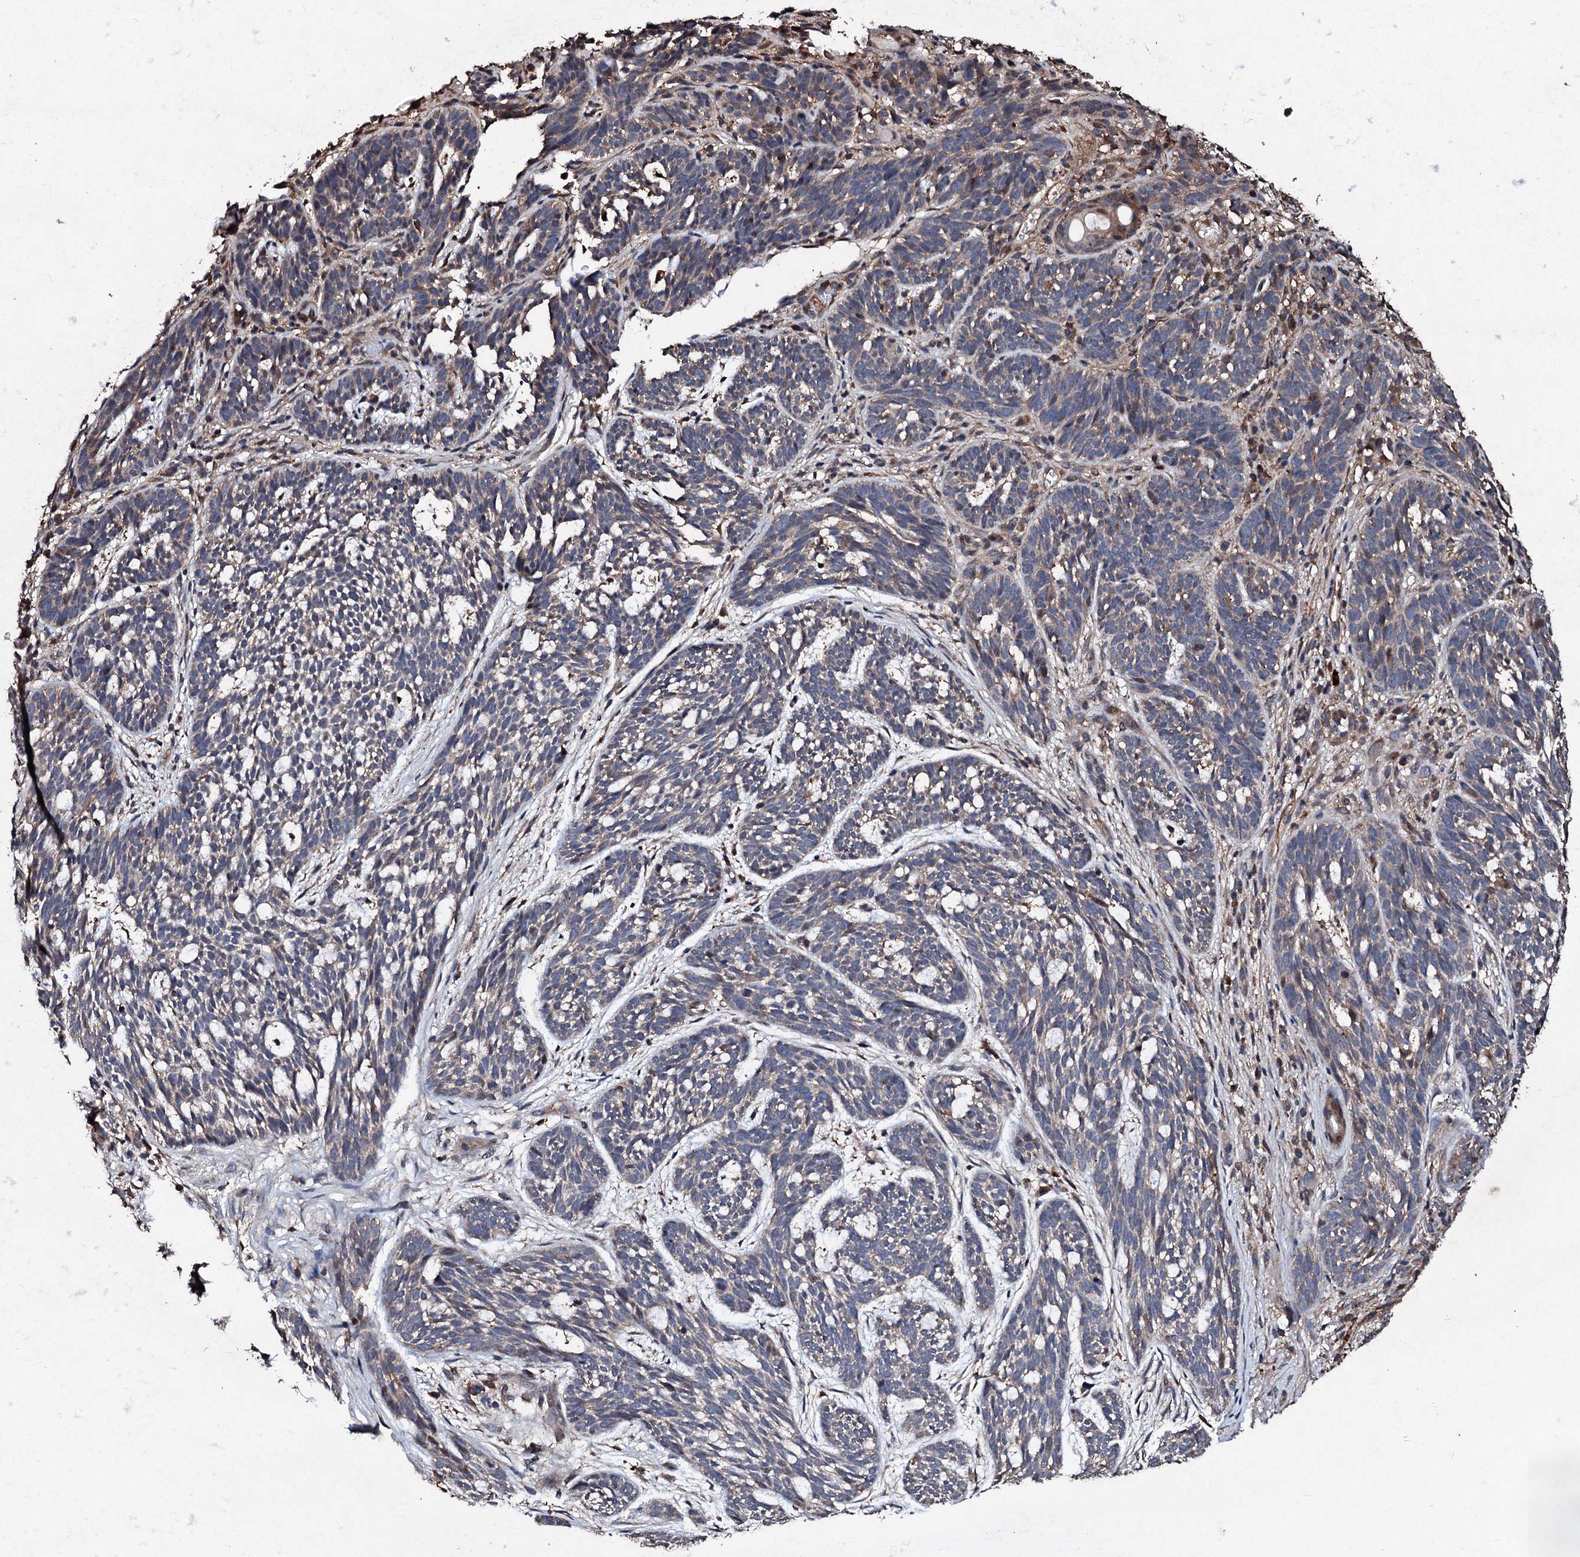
{"staining": {"intensity": "weak", "quantity": "<25%", "location": "cytoplasmic/membranous"}, "tissue": "skin cancer", "cell_type": "Tumor cells", "image_type": "cancer", "snomed": [{"axis": "morphology", "description": "Basal cell carcinoma"}, {"axis": "topography", "description": "Skin"}], "caption": "DAB immunohistochemical staining of human basal cell carcinoma (skin) shows no significant staining in tumor cells.", "gene": "KERA", "patient": {"sex": "male", "age": 71}}